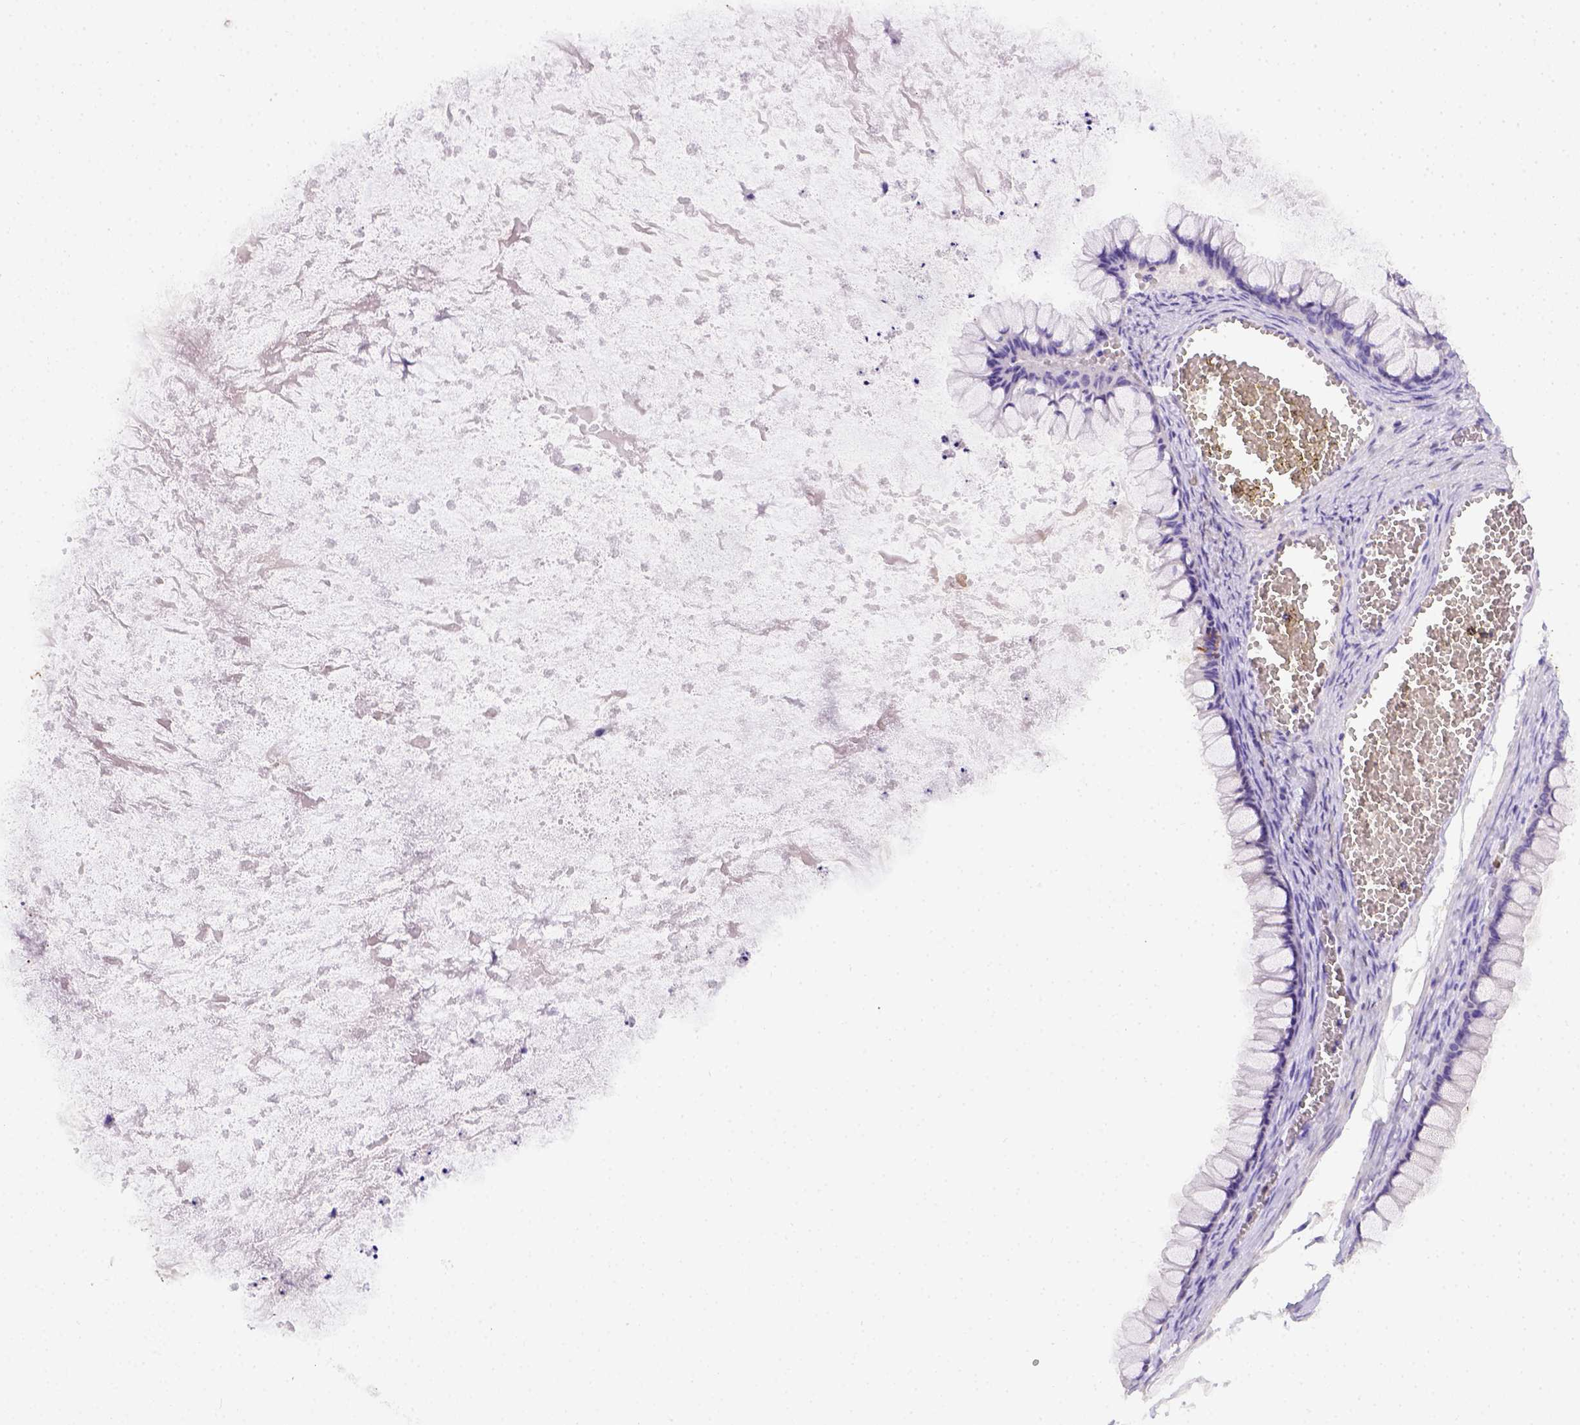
{"staining": {"intensity": "negative", "quantity": "none", "location": "none"}, "tissue": "ovarian cancer", "cell_type": "Tumor cells", "image_type": "cancer", "snomed": [{"axis": "morphology", "description": "Cystadenocarcinoma, mucinous, NOS"}, {"axis": "topography", "description": "Ovary"}], "caption": "The micrograph displays no significant positivity in tumor cells of ovarian cancer. The staining is performed using DAB (3,3'-diaminobenzidine) brown chromogen with nuclei counter-stained in using hematoxylin.", "gene": "B3GAT1", "patient": {"sex": "female", "age": 67}}